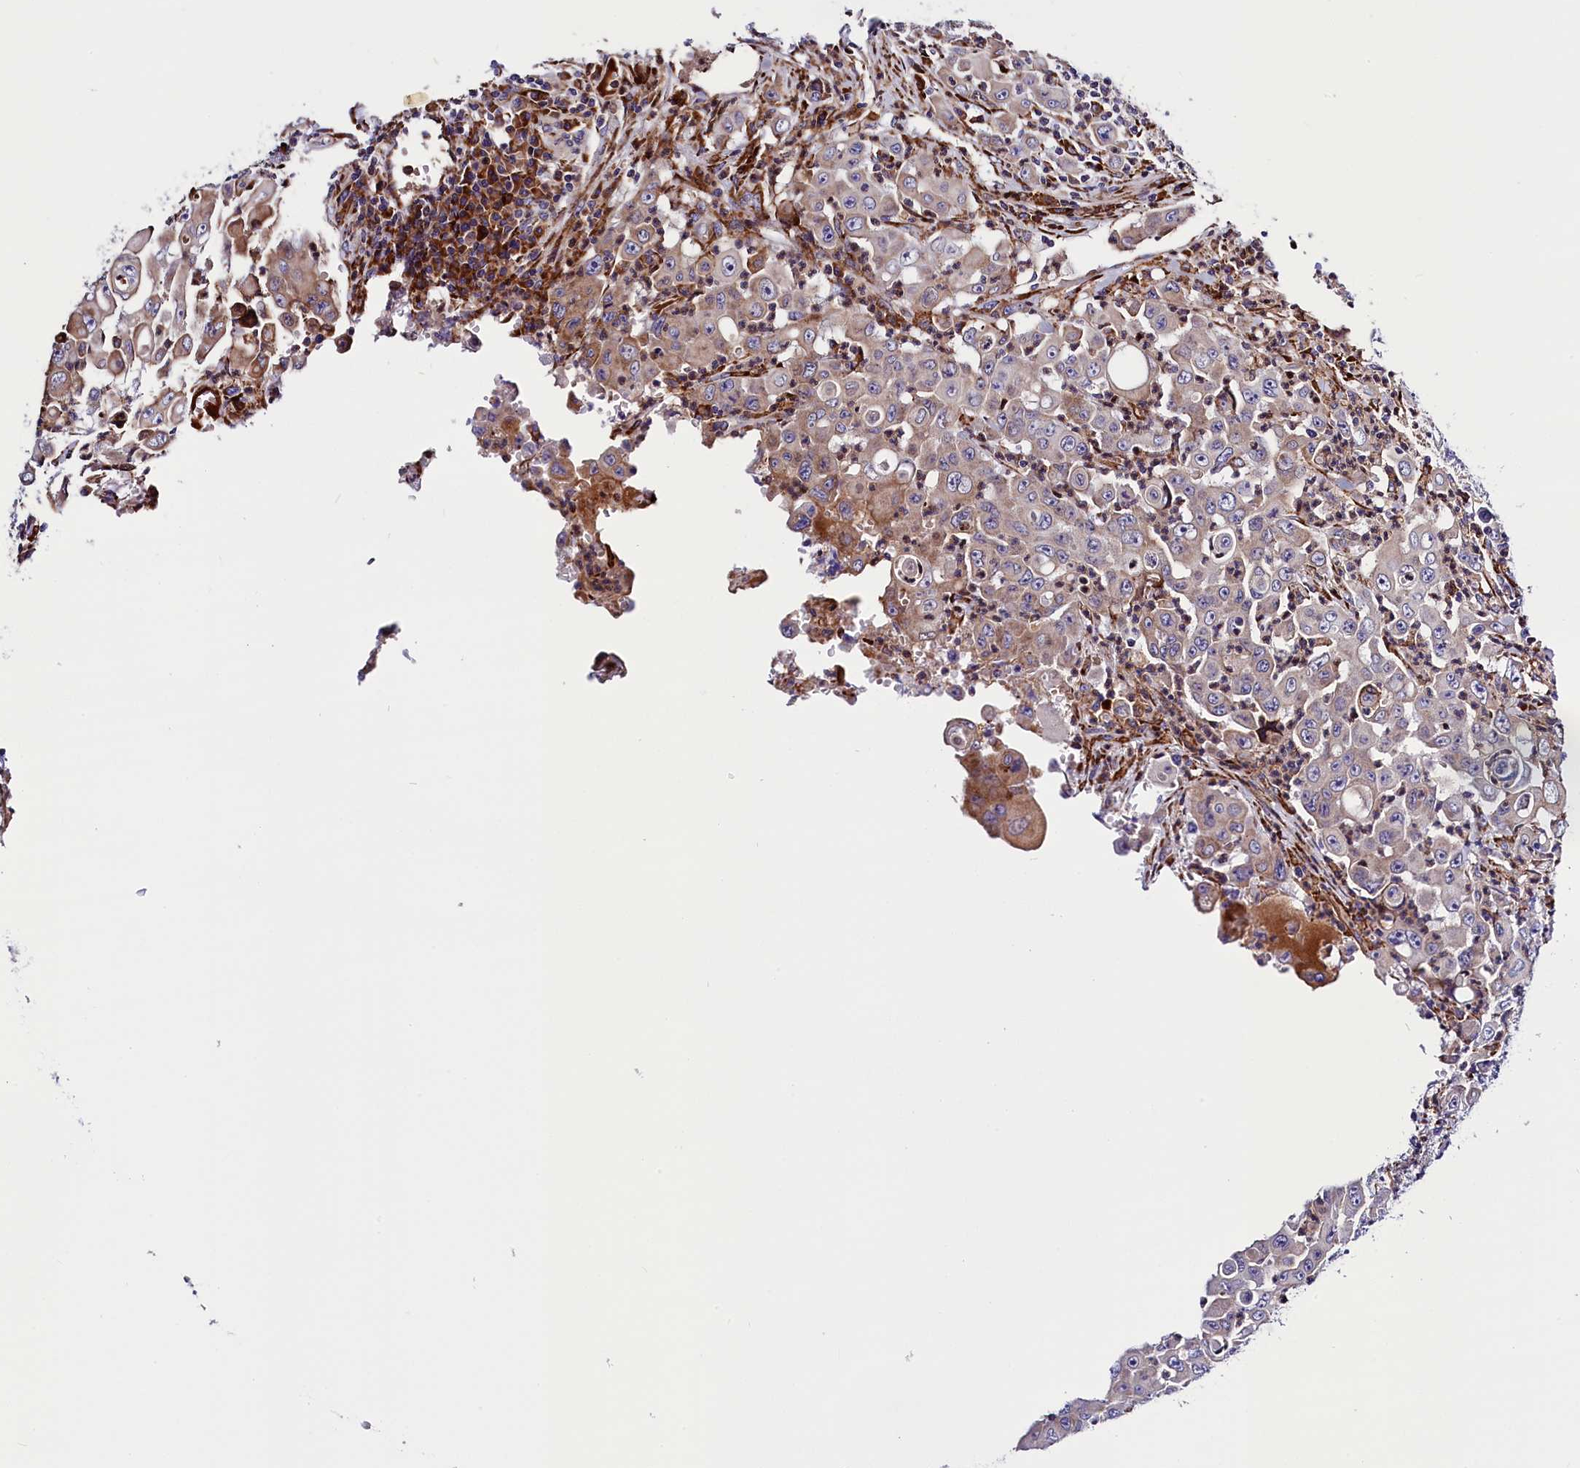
{"staining": {"intensity": "weak", "quantity": "<25%", "location": "cytoplasmic/membranous"}, "tissue": "colorectal cancer", "cell_type": "Tumor cells", "image_type": "cancer", "snomed": [{"axis": "morphology", "description": "Adenocarcinoma, NOS"}, {"axis": "topography", "description": "Colon"}], "caption": "Colorectal cancer stained for a protein using immunohistochemistry (IHC) demonstrates no staining tumor cells.", "gene": "CMTR2", "patient": {"sex": "male", "age": 51}}